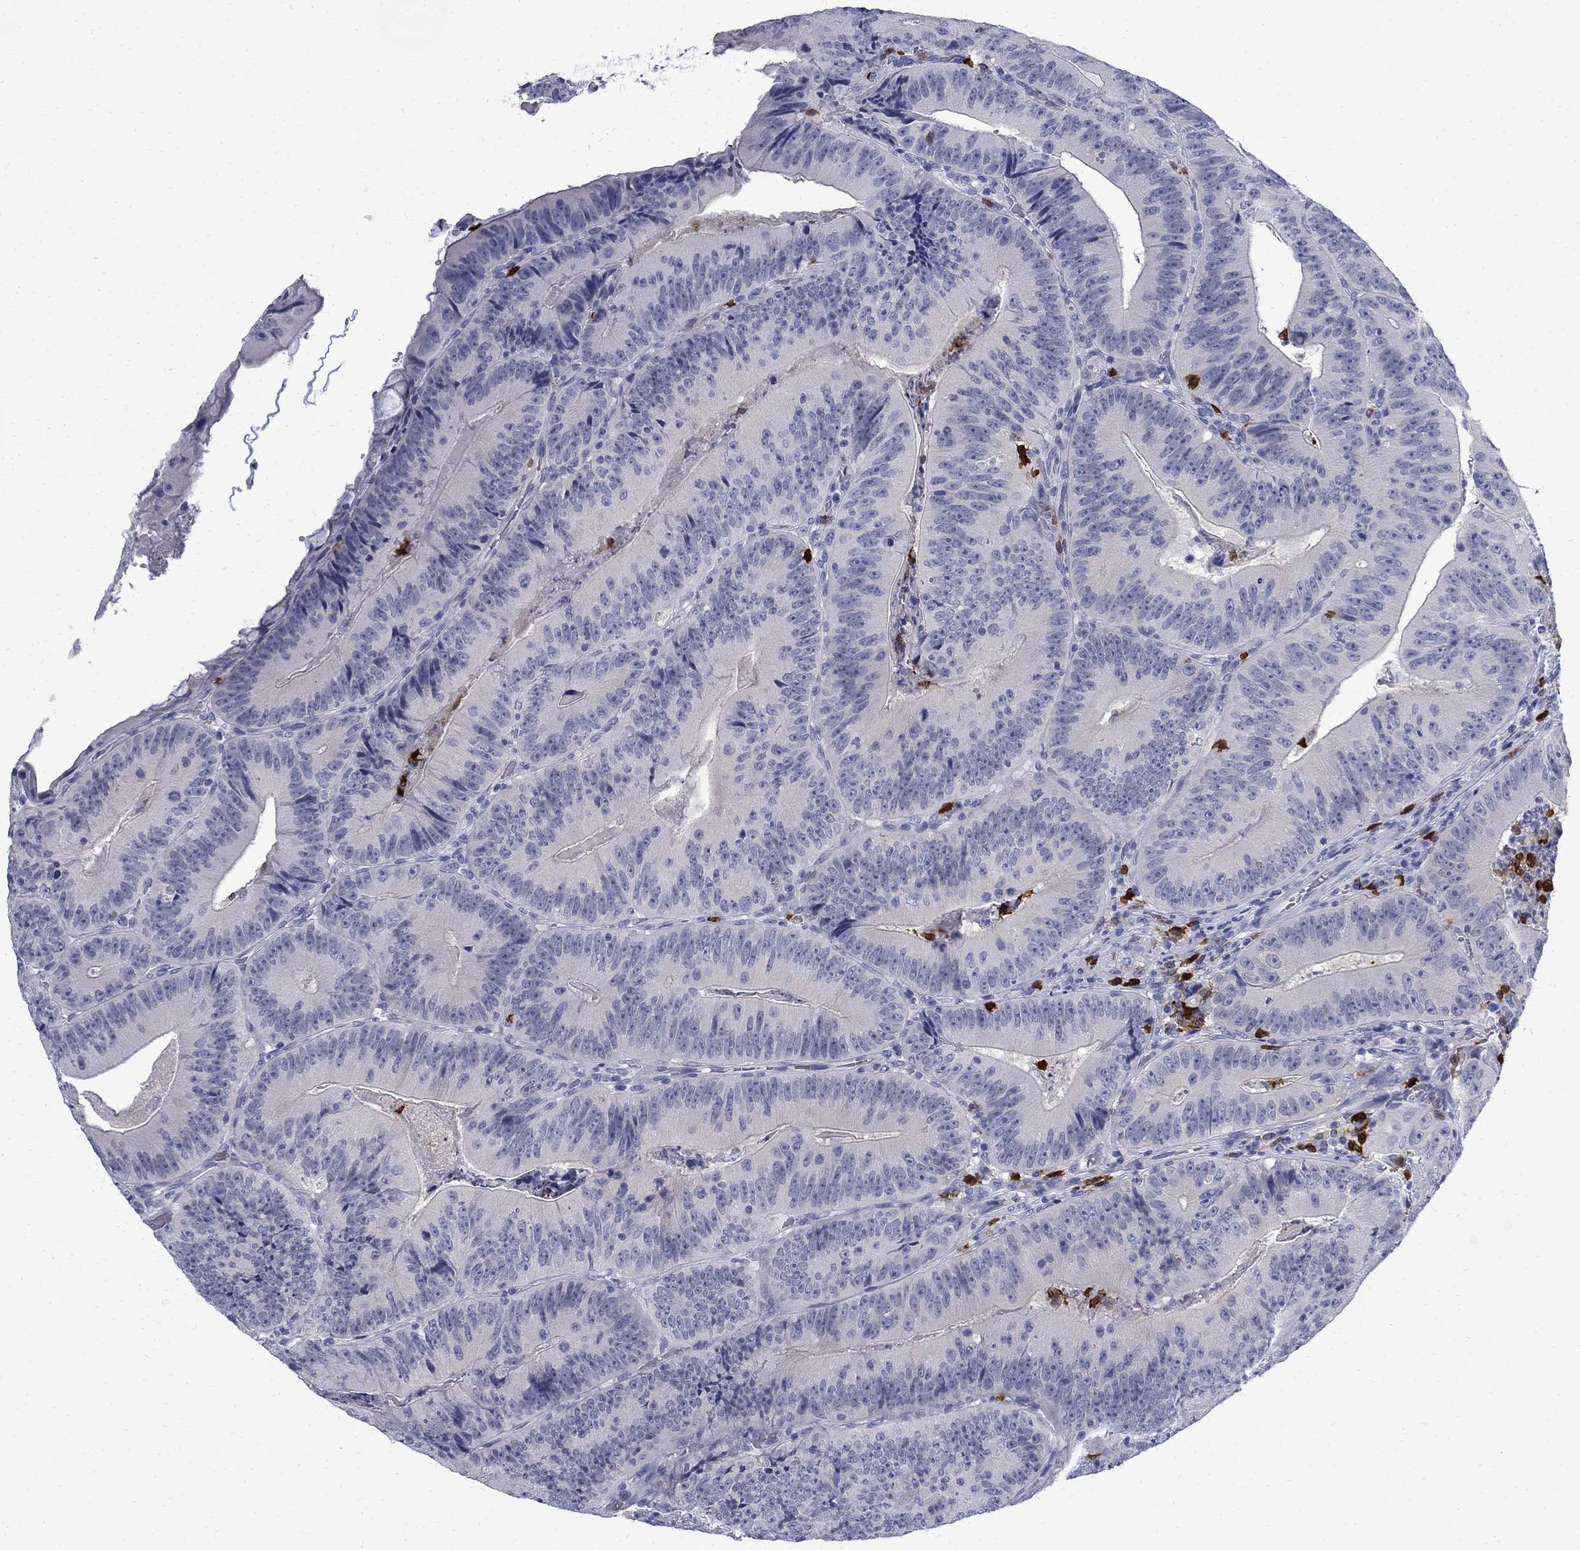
{"staining": {"intensity": "negative", "quantity": "none", "location": "none"}, "tissue": "colorectal cancer", "cell_type": "Tumor cells", "image_type": "cancer", "snomed": [{"axis": "morphology", "description": "Adenocarcinoma, NOS"}, {"axis": "topography", "description": "Colon"}], "caption": "This histopathology image is of colorectal adenocarcinoma stained with immunohistochemistry (IHC) to label a protein in brown with the nuclei are counter-stained blue. There is no positivity in tumor cells.", "gene": "SERPINB2", "patient": {"sex": "female", "age": 86}}